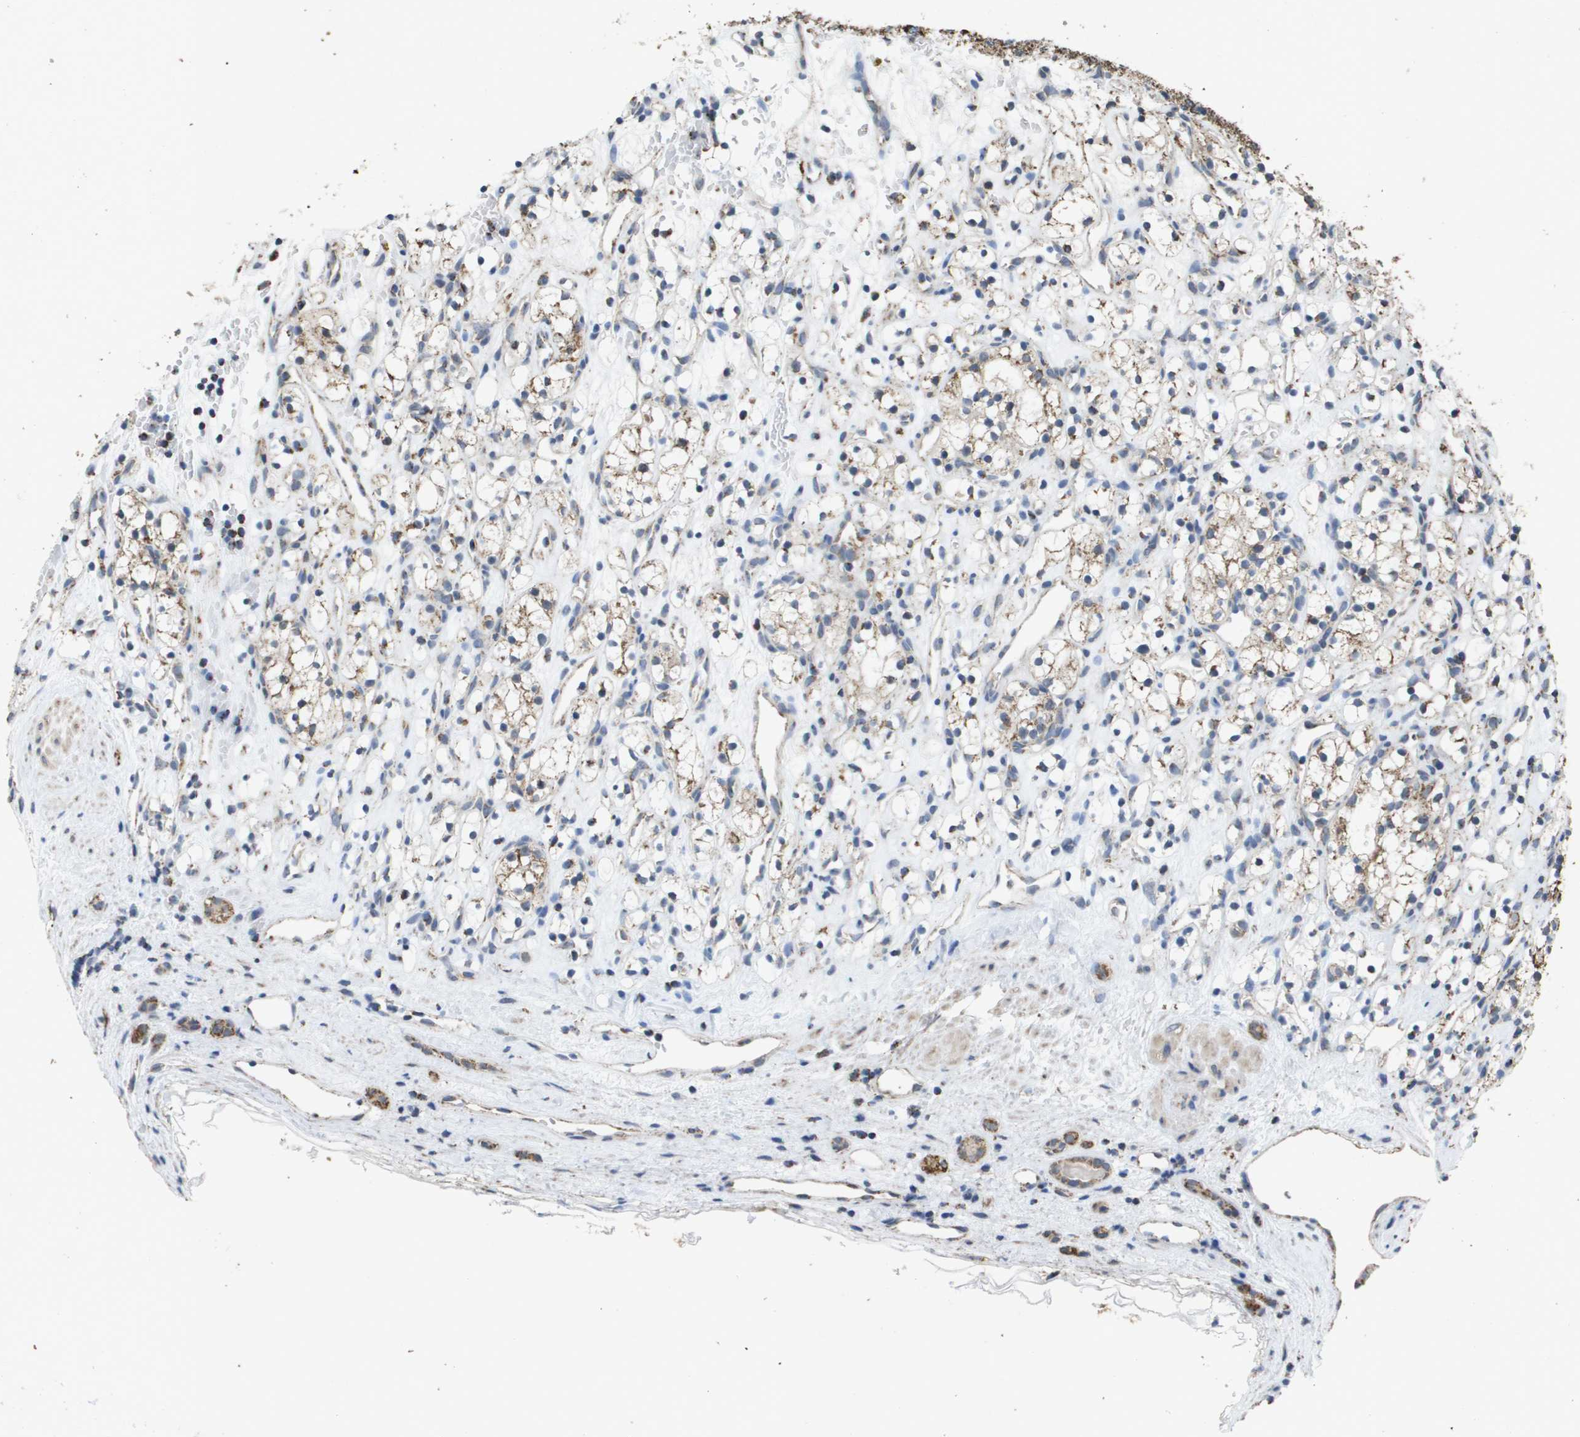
{"staining": {"intensity": "weak", "quantity": "25%-75%", "location": "cytoplasmic/membranous"}, "tissue": "renal cancer", "cell_type": "Tumor cells", "image_type": "cancer", "snomed": [{"axis": "morphology", "description": "Adenocarcinoma, NOS"}, {"axis": "topography", "description": "Kidney"}], "caption": "Protein staining shows weak cytoplasmic/membranous expression in about 25%-75% of tumor cells in renal cancer (adenocarcinoma). (DAB (3,3'-diaminobenzidine) = brown stain, brightfield microscopy at high magnification).", "gene": "HSPE1", "patient": {"sex": "female", "age": 60}}